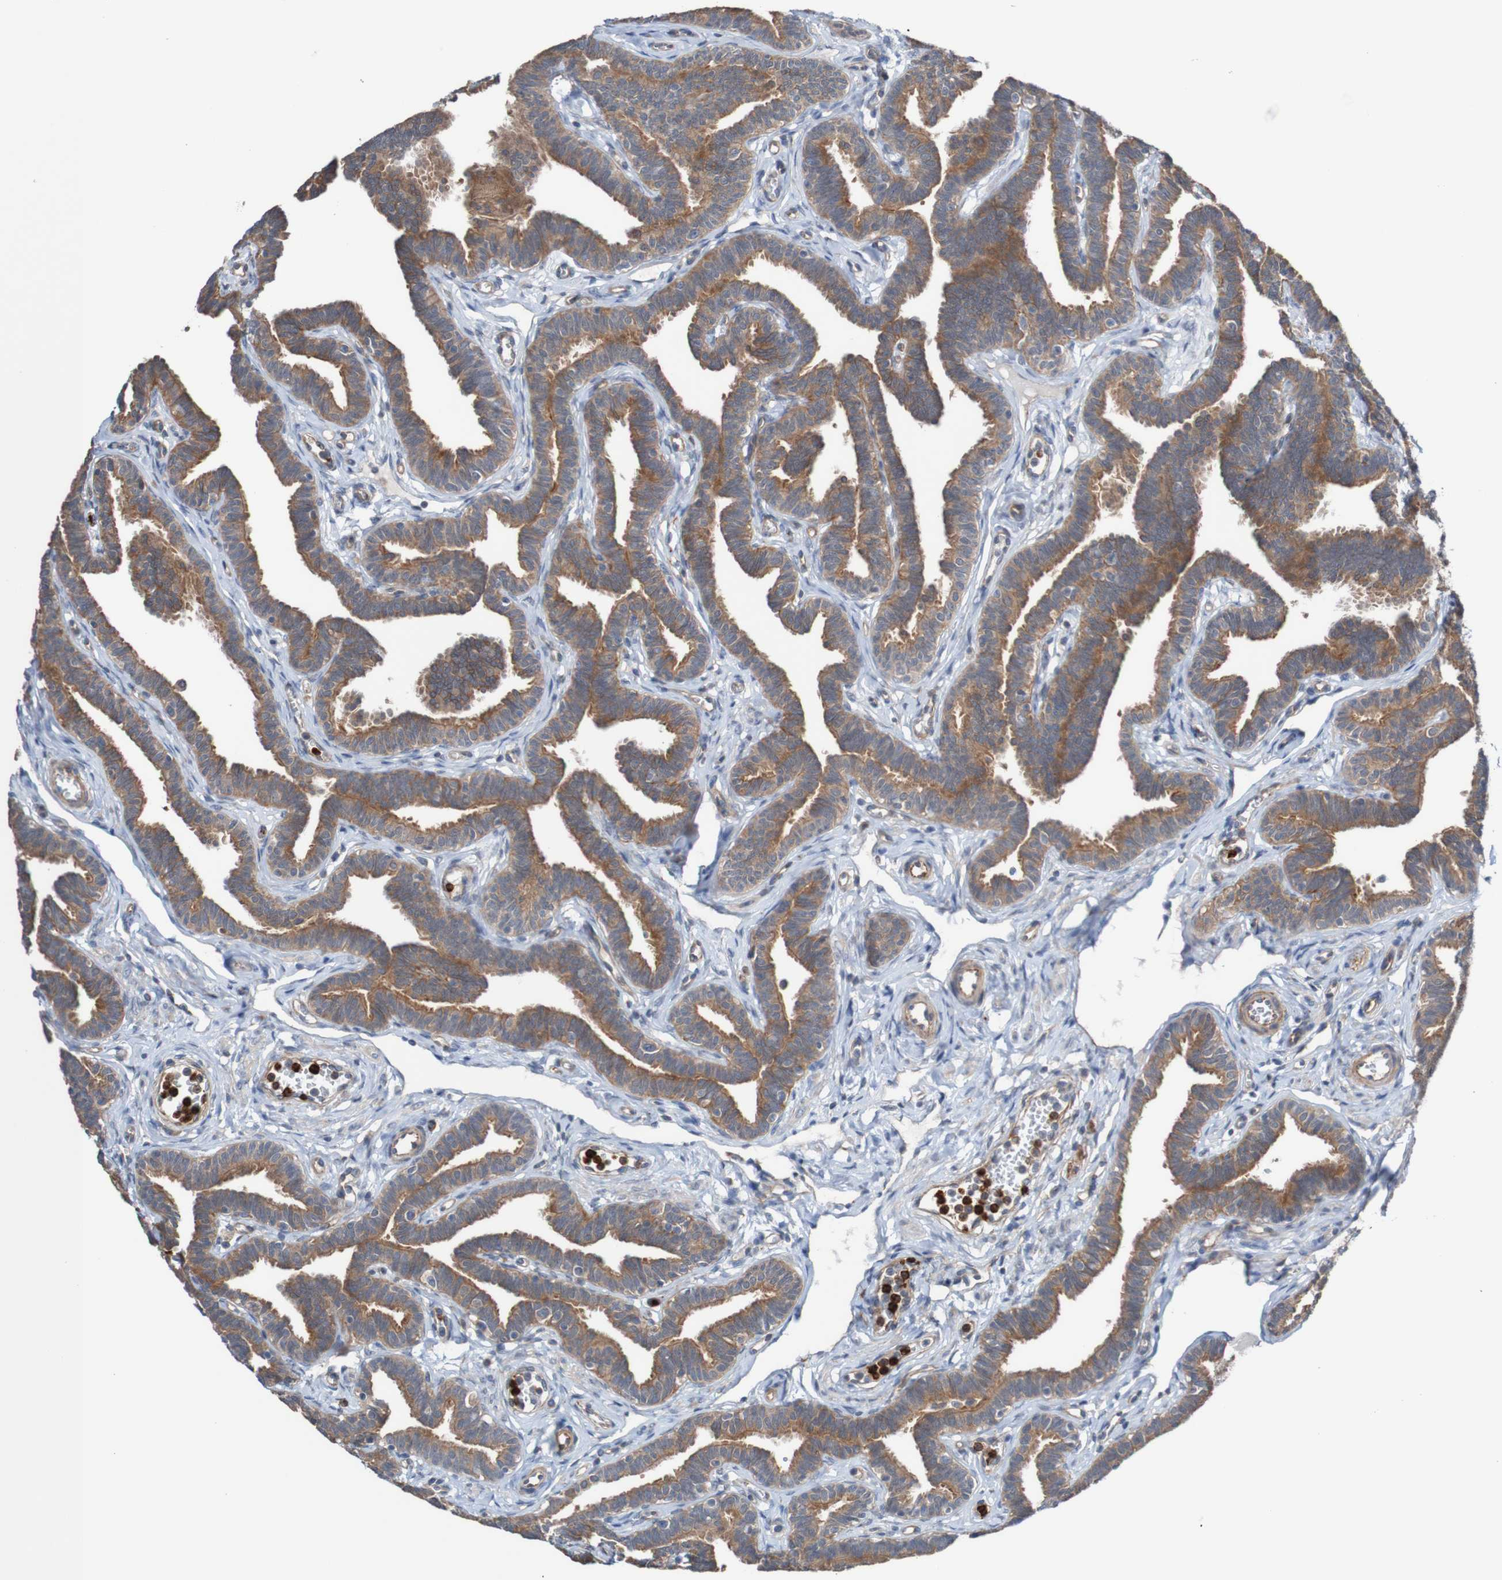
{"staining": {"intensity": "moderate", "quantity": ">75%", "location": "cytoplasmic/membranous"}, "tissue": "fallopian tube", "cell_type": "Glandular cells", "image_type": "normal", "snomed": [{"axis": "morphology", "description": "Normal tissue, NOS"}, {"axis": "topography", "description": "Fallopian tube"}, {"axis": "topography", "description": "Ovary"}], "caption": "Immunohistochemical staining of benign fallopian tube reveals medium levels of moderate cytoplasmic/membranous staining in about >75% of glandular cells.", "gene": "ST8SIA6", "patient": {"sex": "female", "age": 23}}